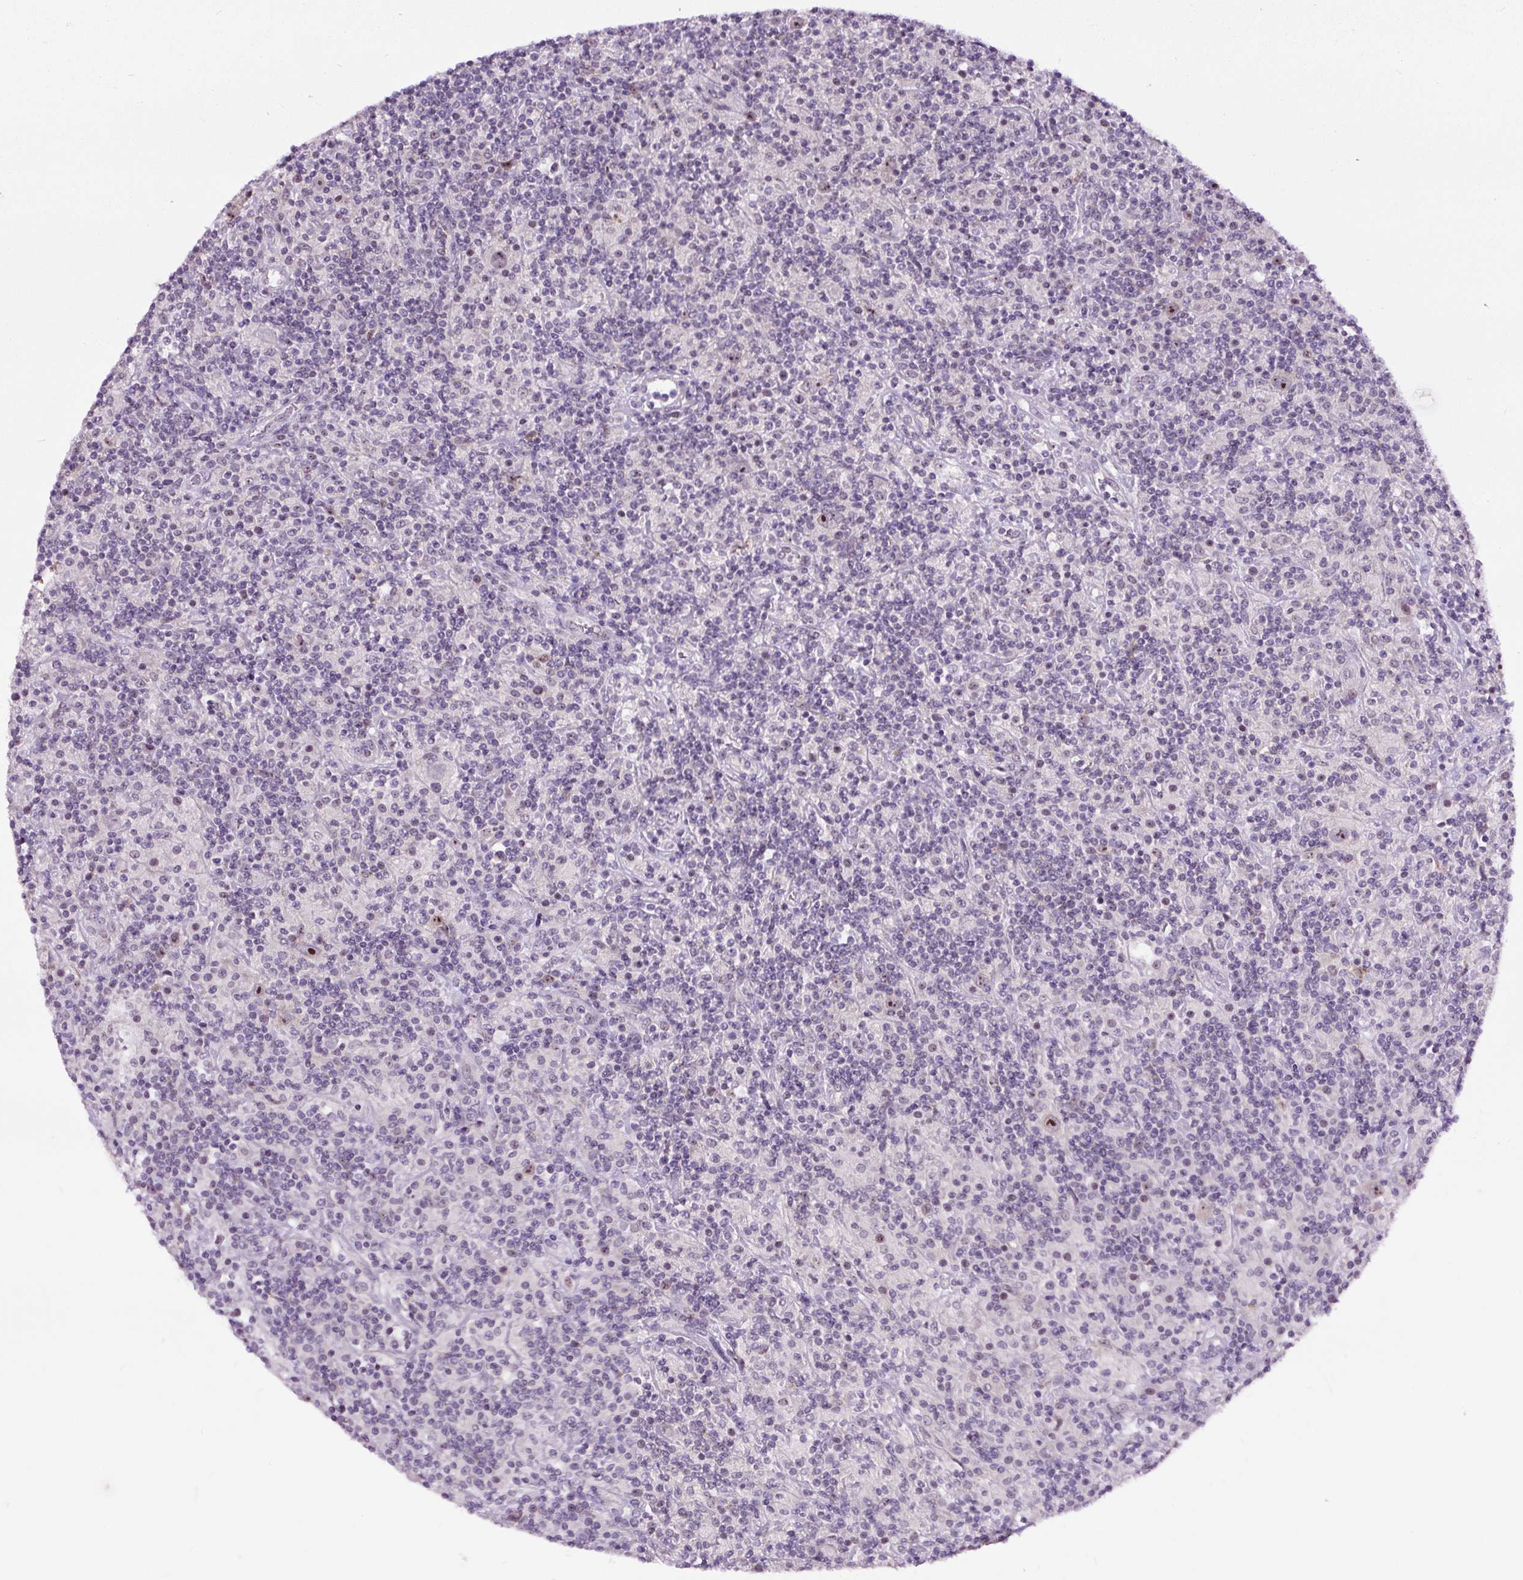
{"staining": {"intensity": "negative", "quantity": "none", "location": "none"}, "tissue": "lymphoma", "cell_type": "Tumor cells", "image_type": "cancer", "snomed": [{"axis": "morphology", "description": "Hodgkin's disease, NOS"}, {"axis": "topography", "description": "Lymph node"}], "caption": "The image exhibits no significant positivity in tumor cells of Hodgkin's disease.", "gene": "NOM1", "patient": {"sex": "male", "age": 70}}